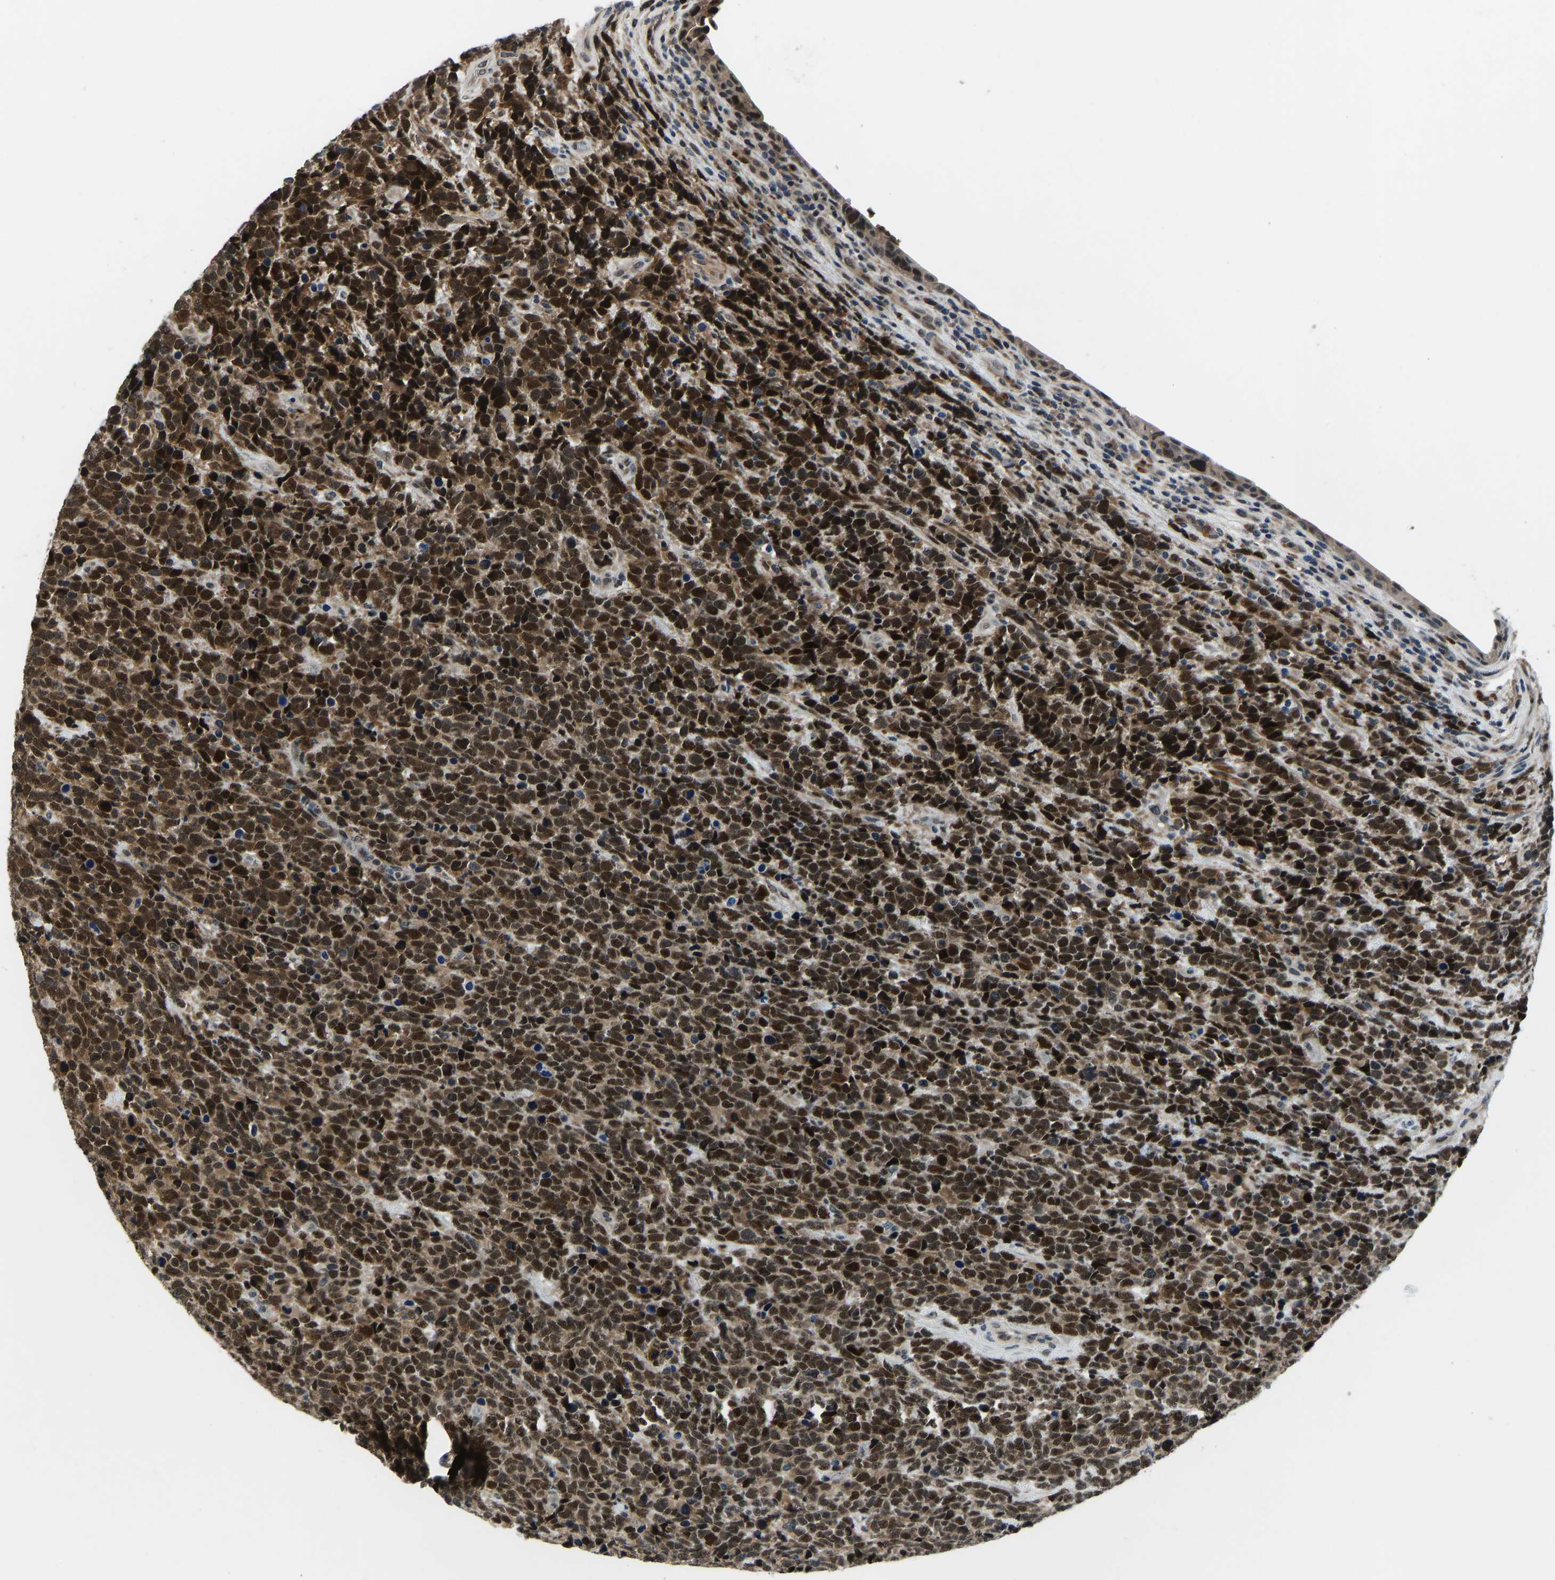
{"staining": {"intensity": "strong", "quantity": ">75%", "location": "cytoplasmic/membranous,nuclear"}, "tissue": "urothelial cancer", "cell_type": "Tumor cells", "image_type": "cancer", "snomed": [{"axis": "morphology", "description": "Urothelial carcinoma, High grade"}, {"axis": "topography", "description": "Urinary bladder"}], "caption": "Tumor cells reveal strong cytoplasmic/membranous and nuclear staining in approximately >75% of cells in urothelial cancer.", "gene": "RLIM", "patient": {"sex": "female", "age": 82}}